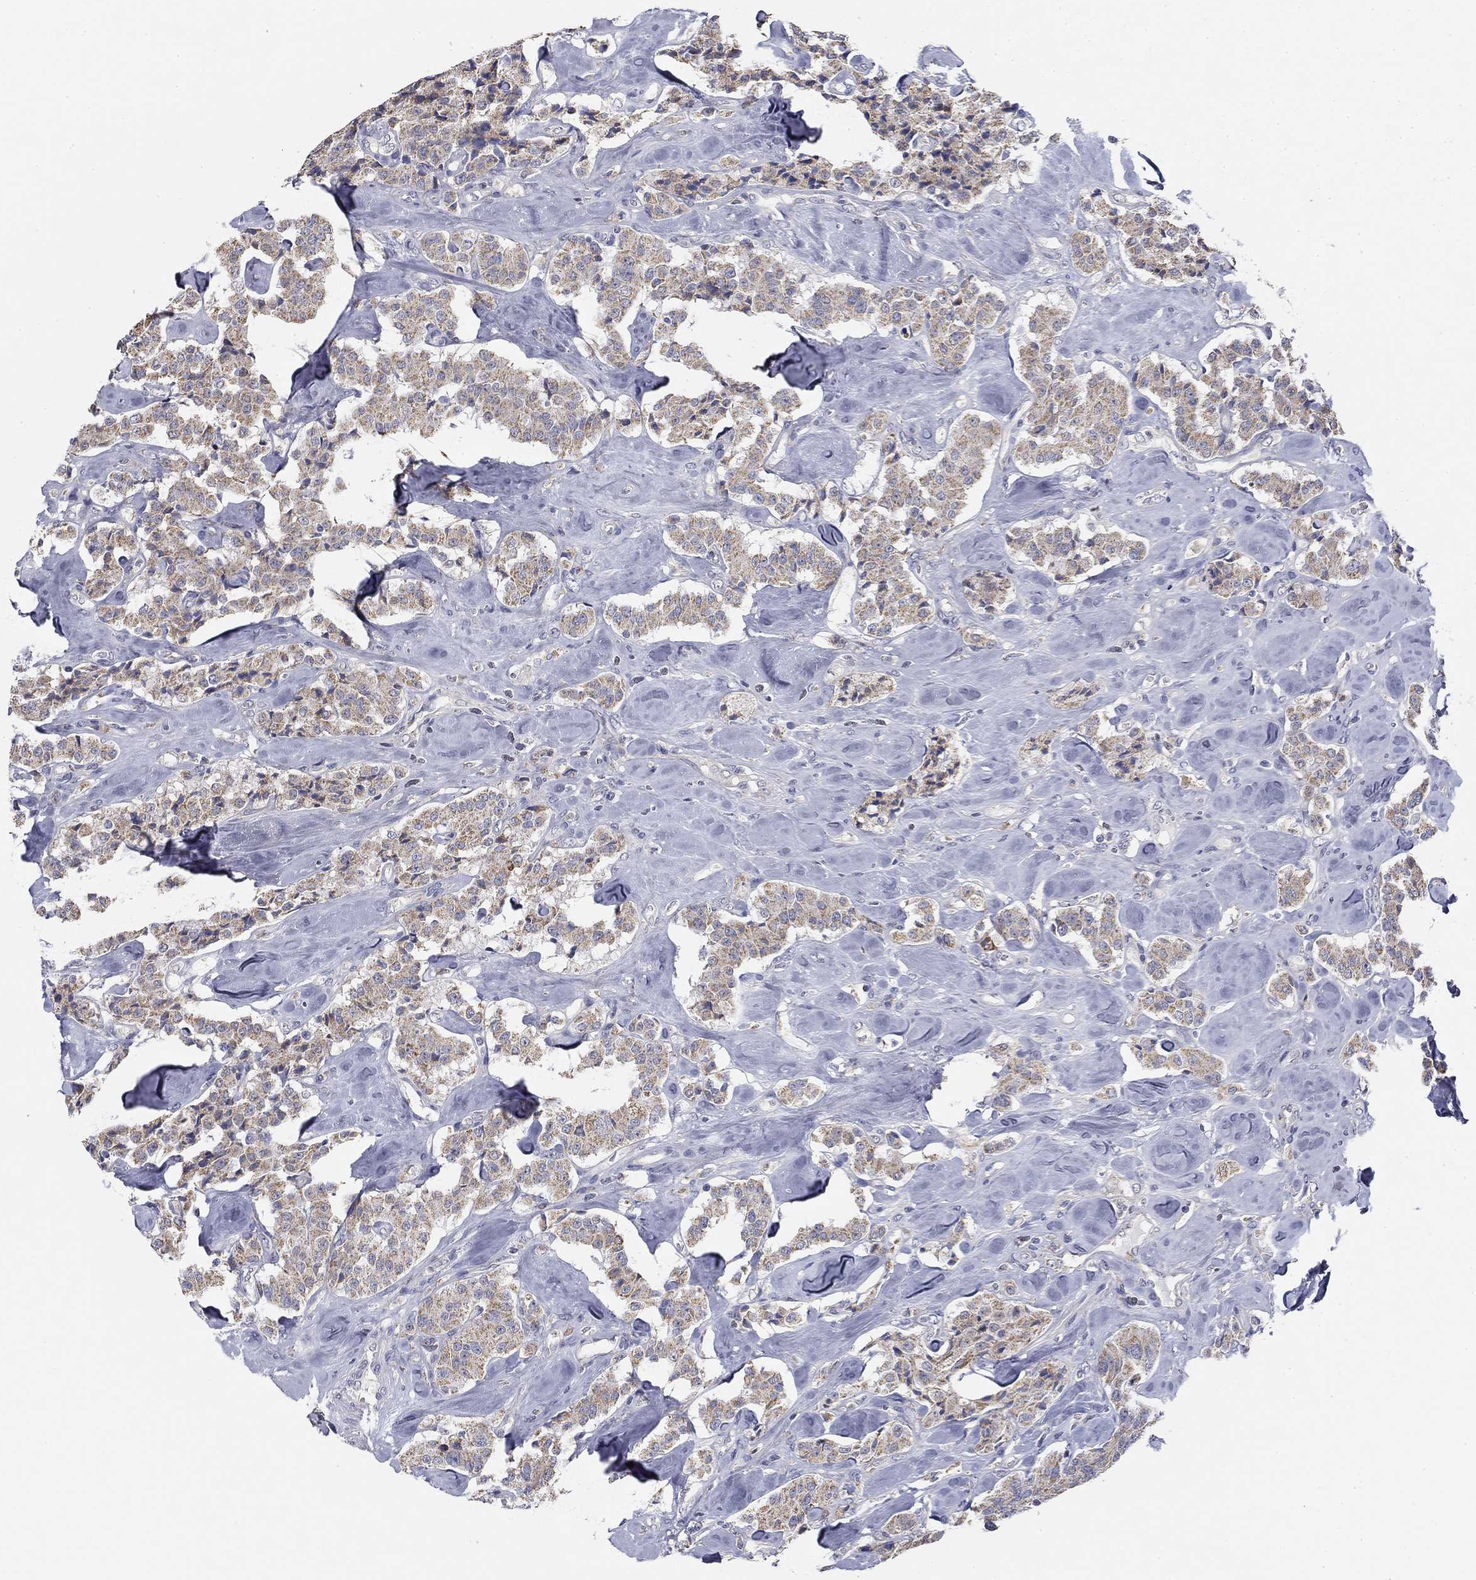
{"staining": {"intensity": "negative", "quantity": "none", "location": "none"}, "tissue": "carcinoid", "cell_type": "Tumor cells", "image_type": "cancer", "snomed": [{"axis": "morphology", "description": "Carcinoid, malignant, NOS"}, {"axis": "topography", "description": "Pancreas"}], "caption": "Immunohistochemical staining of human malignant carcinoid demonstrates no significant staining in tumor cells.", "gene": "SLC2A9", "patient": {"sex": "male", "age": 41}}